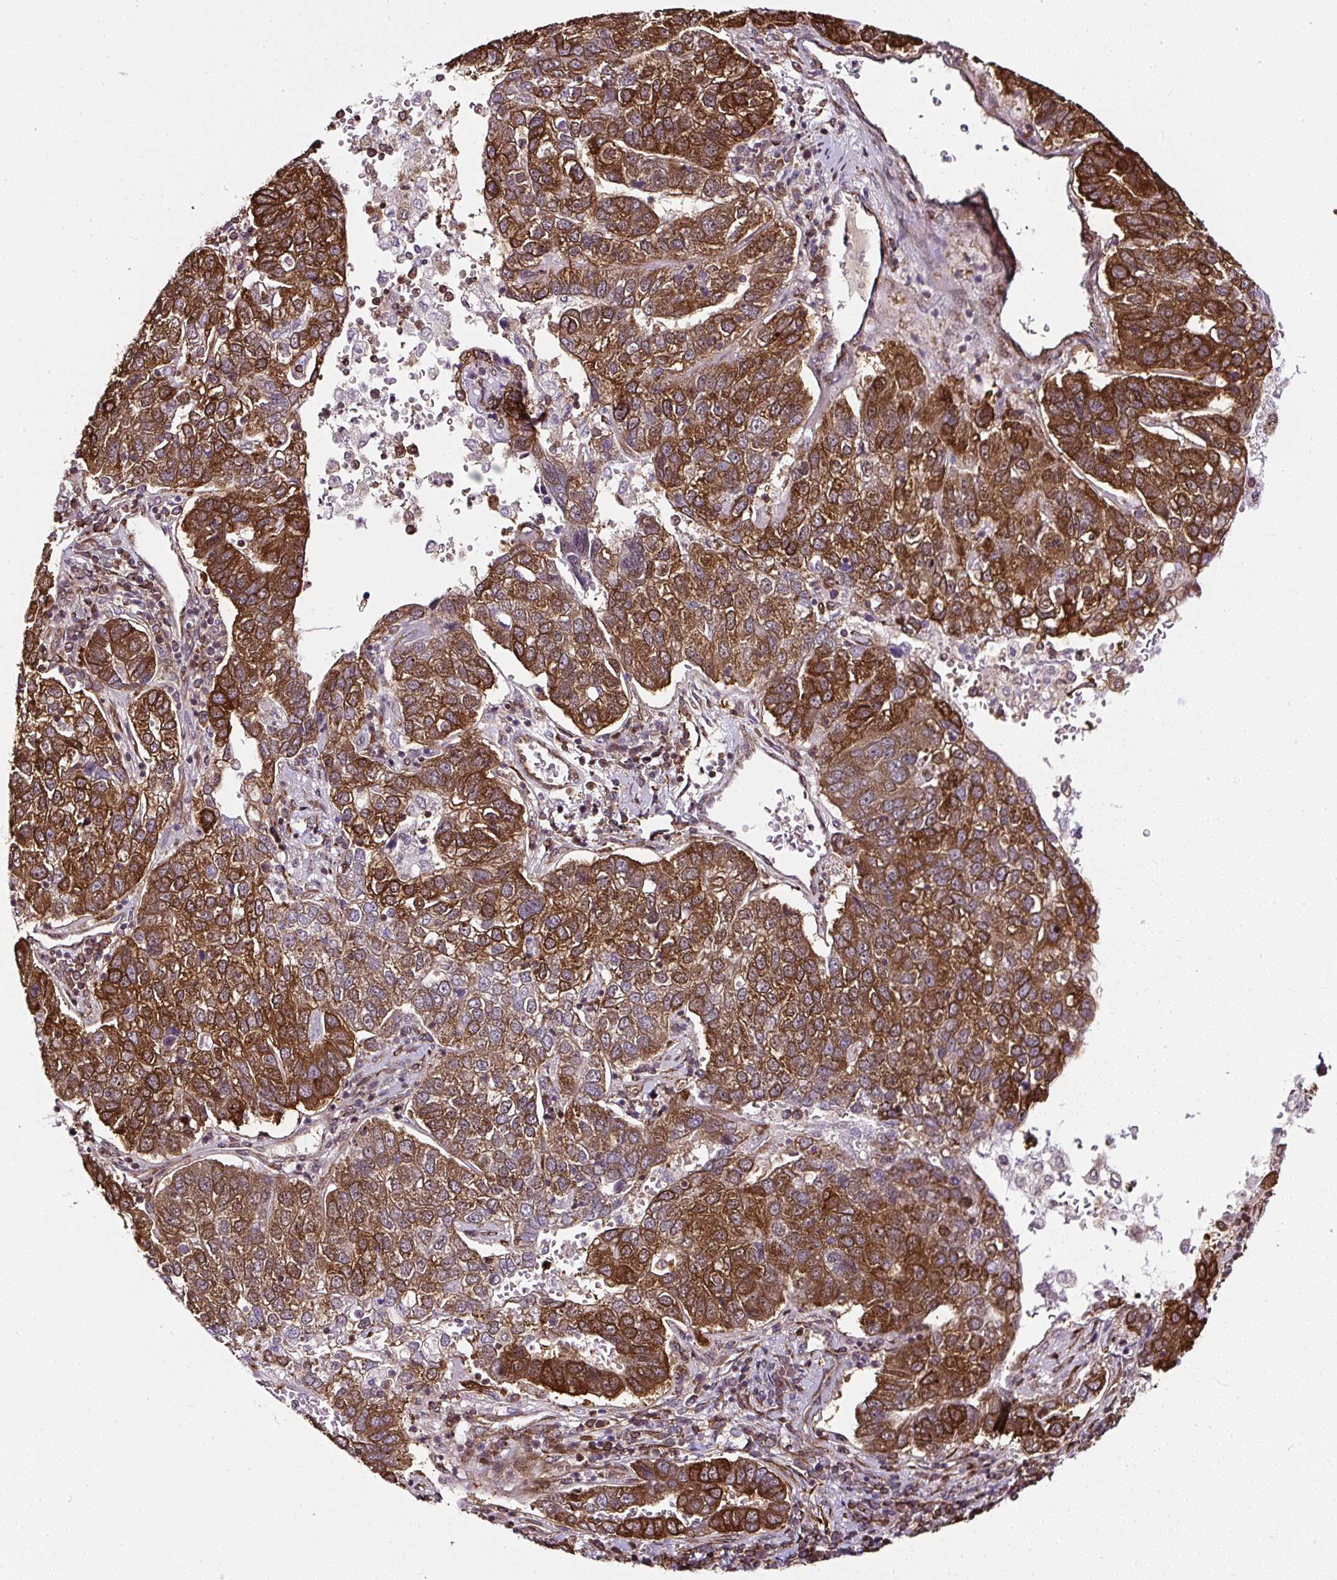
{"staining": {"intensity": "strong", "quantity": ">75%", "location": "cytoplasmic/membranous"}, "tissue": "pancreatic cancer", "cell_type": "Tumor cells", "image_type": "cancer", "snomed": [{"axis": "morphology", "description": "Adenocarcinoma, NOS"}, {"axis": "topography", "description": "Pancreas"}], "caption": "DAB immunohistochemical staining of human pancreatic cancer (adenocarcinoma) shows strong cytoplasmic/membranous protein staining in approximately >75% of tumor cells.", "gene": "KDM4E", "patient": {"sex": "female", "age": 61}}